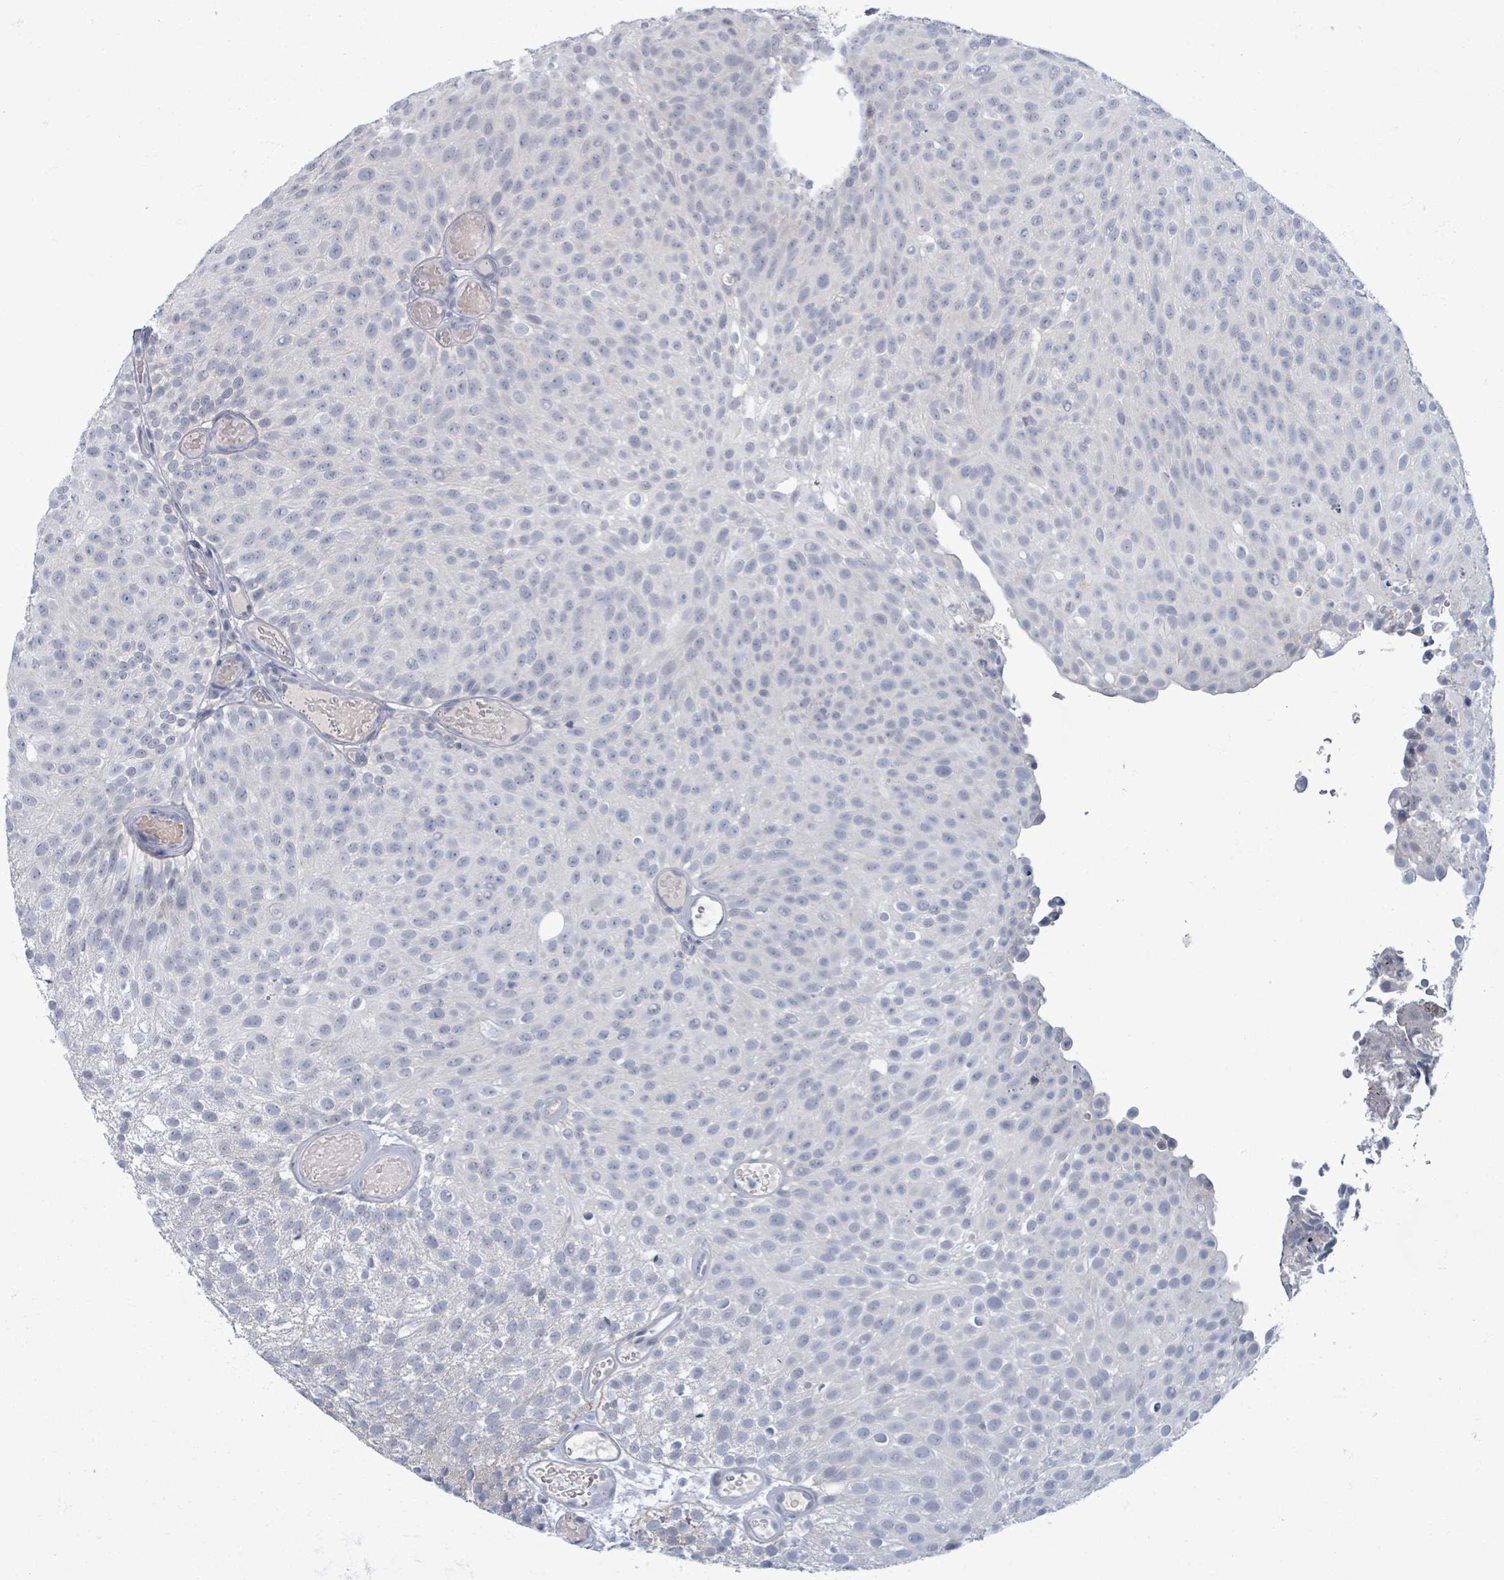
{"staining": {"intensity": "negative", "quantity": "none", "location": "none"}, "tissue": "urothelial cancer", "cell_type": "Tumor cells", "image_type": "cancer", "snomed": [{"axis": "morphology", "description": "Urothelial carcinoma, Low grade"}, {"axis": "topography", "description": "Urinary bladder"}], "caption": "Low-grade urothelial carcinoma was stained to show a protein in brown. There is no significant expression in tumor cells. (DAB (3,3'-diaminobenzidine) immunohistochemistry visualized using brightfield microscopy, high magnification).", "gene": "WNT11", "patient": {"sex": "male", "age": 78}}